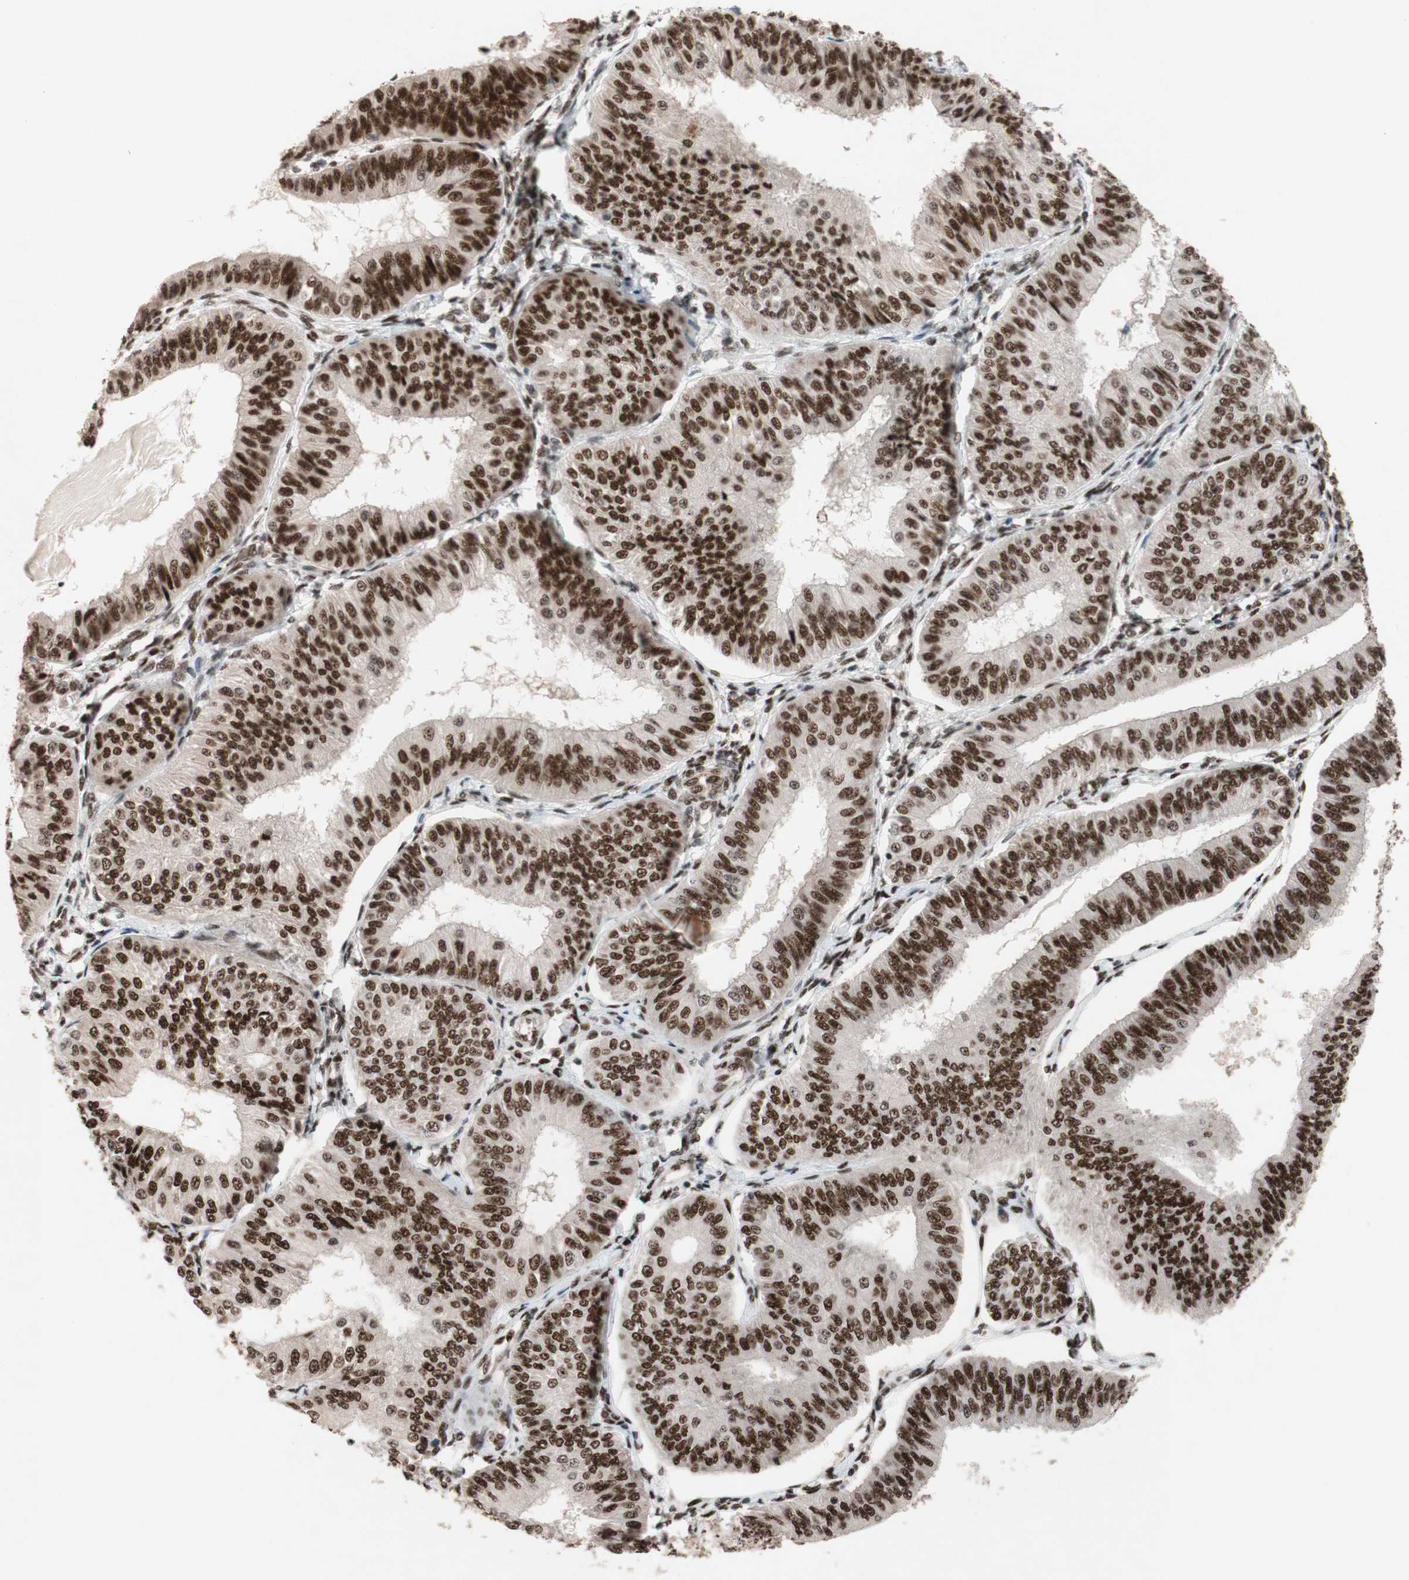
{"staining": {"intensity": "strong", "quantity": ">75%", "location": "nuclear"}, "tissue": "endometrial cancer", "cell_type": "Tumor cells", "image_type": "cancer", "snomed": [{"axis": "morphology", "description": "Adenocarcinoma, NOS"}, {"axis": "topography", "description": "Endometrium"}], "caption": "Immunohistochemistry (IHC) (DAB (3,3'-diaminobenzidine)) staining of endometrial adenocarcinoma exhibits strong nuclear protein positivity in approximately >75% of tumor cells. (DAB IHC with brightfield microscopy, high magnification).", "gene": "TLE1", "patient": {"sex": "female", "age": 58}}